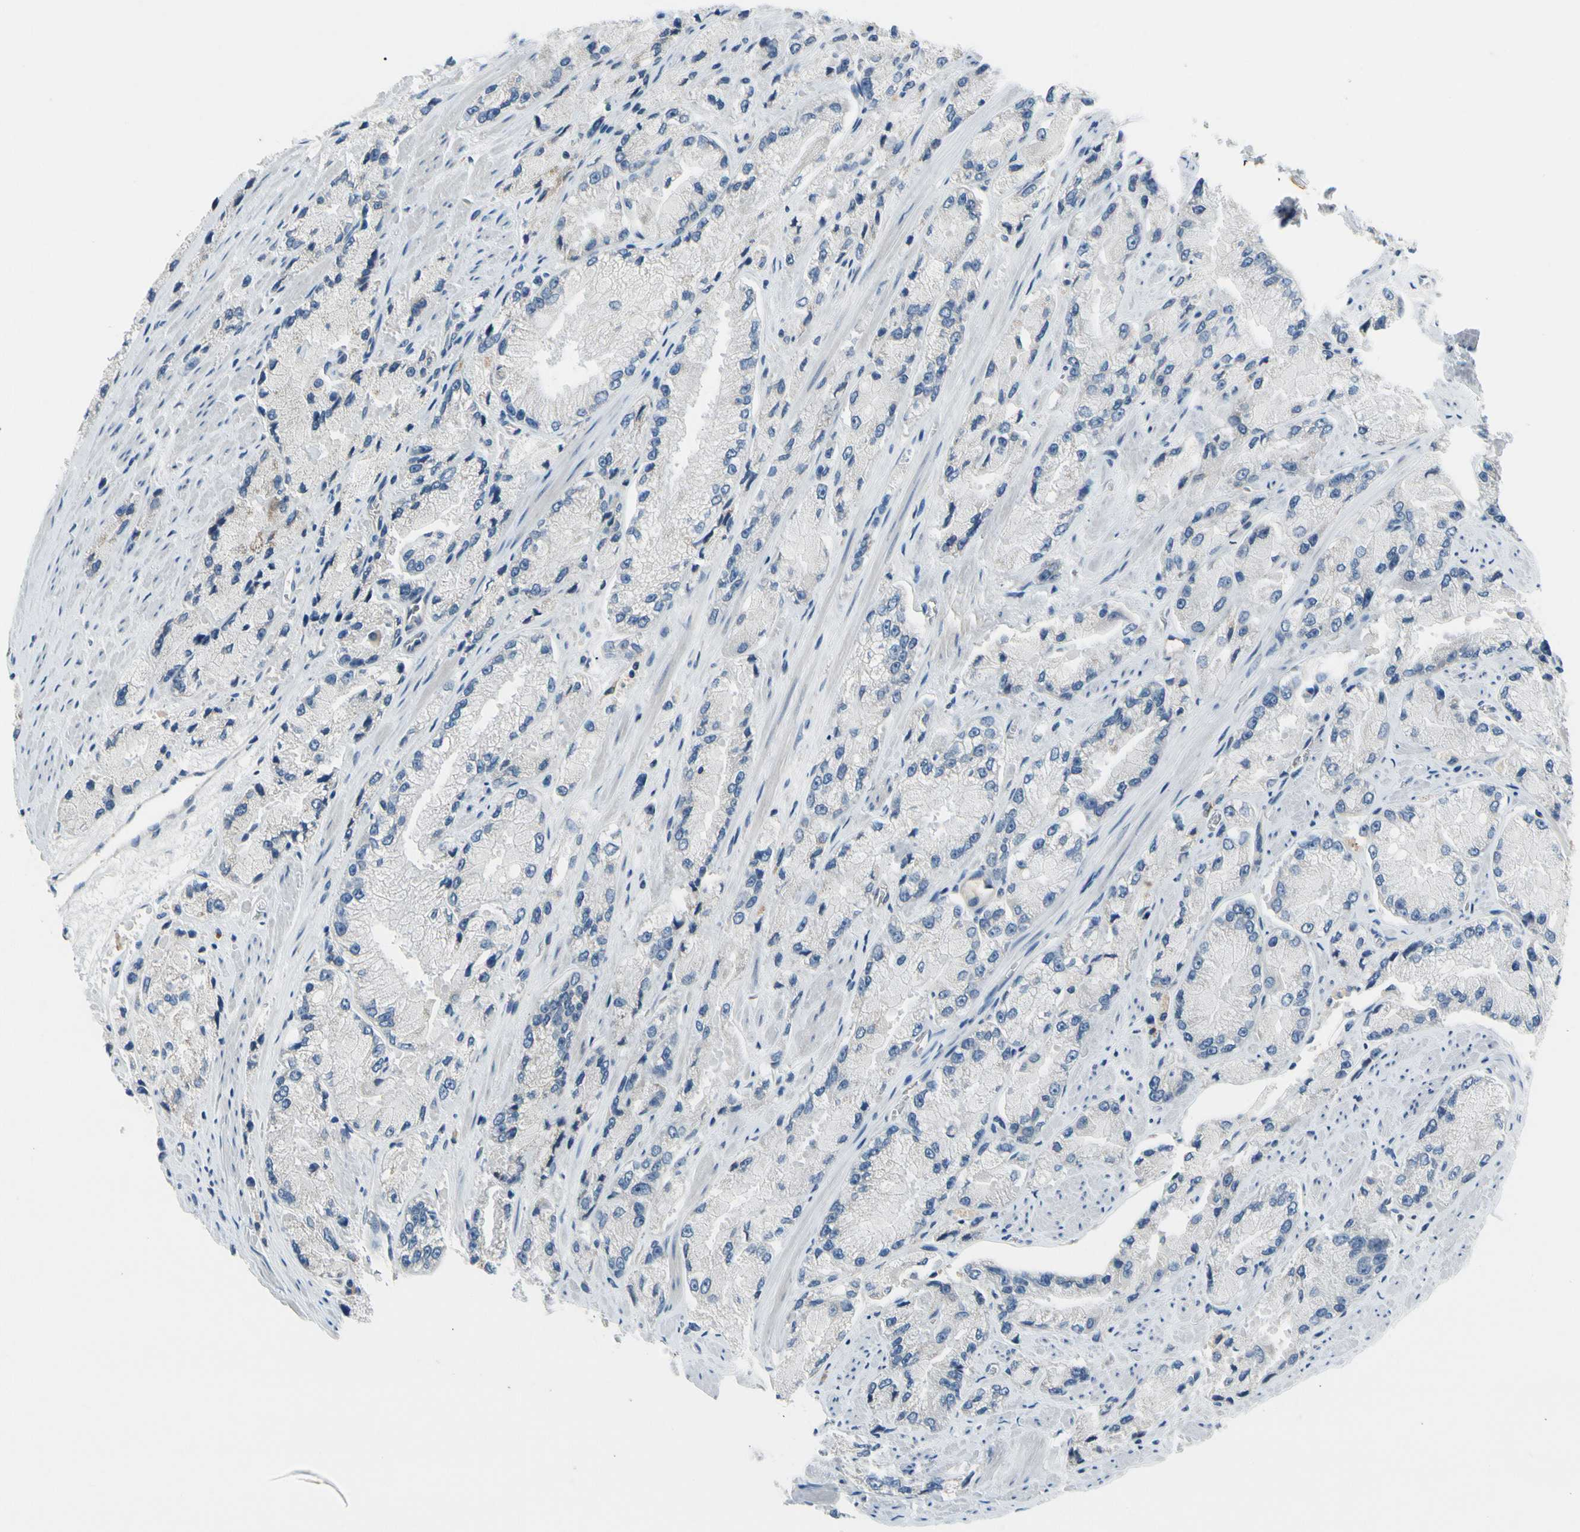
{"staining": {"intensity": "negative", "quantity": "none", "location": "none"}, "tissue": "prostate cancer", "cell_type": "Tumor cells", "image_type": "cancer", "snomed": [{"axis": "morphology", "description": "Adenocarcinoma, High grade"}, {"axis": "topography", "description": "Prostate"}], "caption": "The micrograph shows no staining of tumor cells in adenocarcinoma (high-grade) (prostate).", "gene": "CNDP1", "patient": {"sex": "male", "age": 58}}